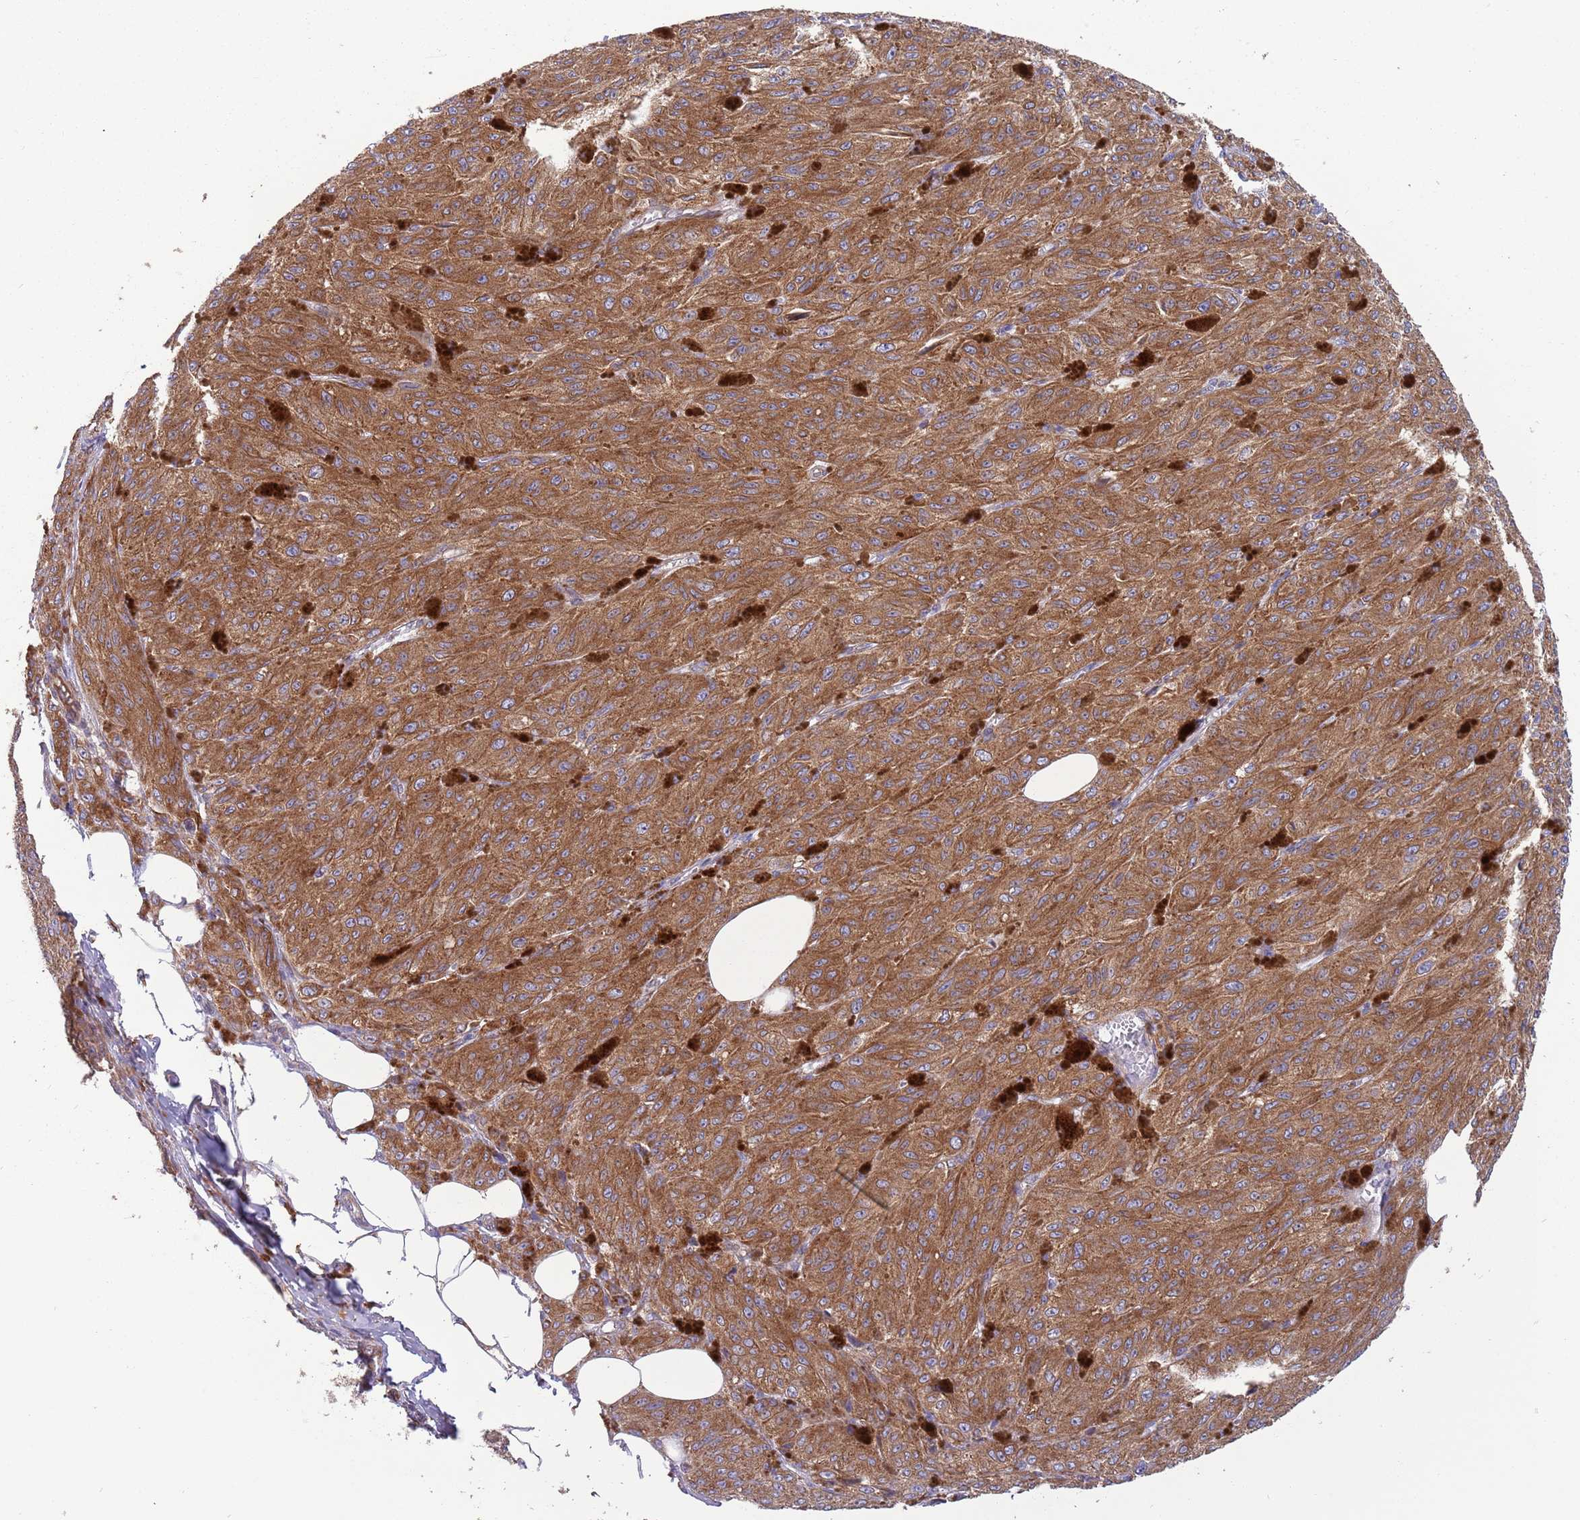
{"staining": {"intensity": "moderate", "quantity": ">75%", "location": "cytoplasmic/membranous"}, "tissue": "melanoma", "cell_type": "Tumor cells", "image_type": "cancer", "snomed": [{"axis": "morphology", "description": "Malignant melanoma, NOS"}, {"axis": "topography", "description": "Skin"}], "caption": "This is an image of IHC staining of malignant melanoma, which shows moderate expression in the cytoplasmic/membranous of tumor cells.", "gene": "ARMCX6", "patient": {"sex": "female", "age": 52}}